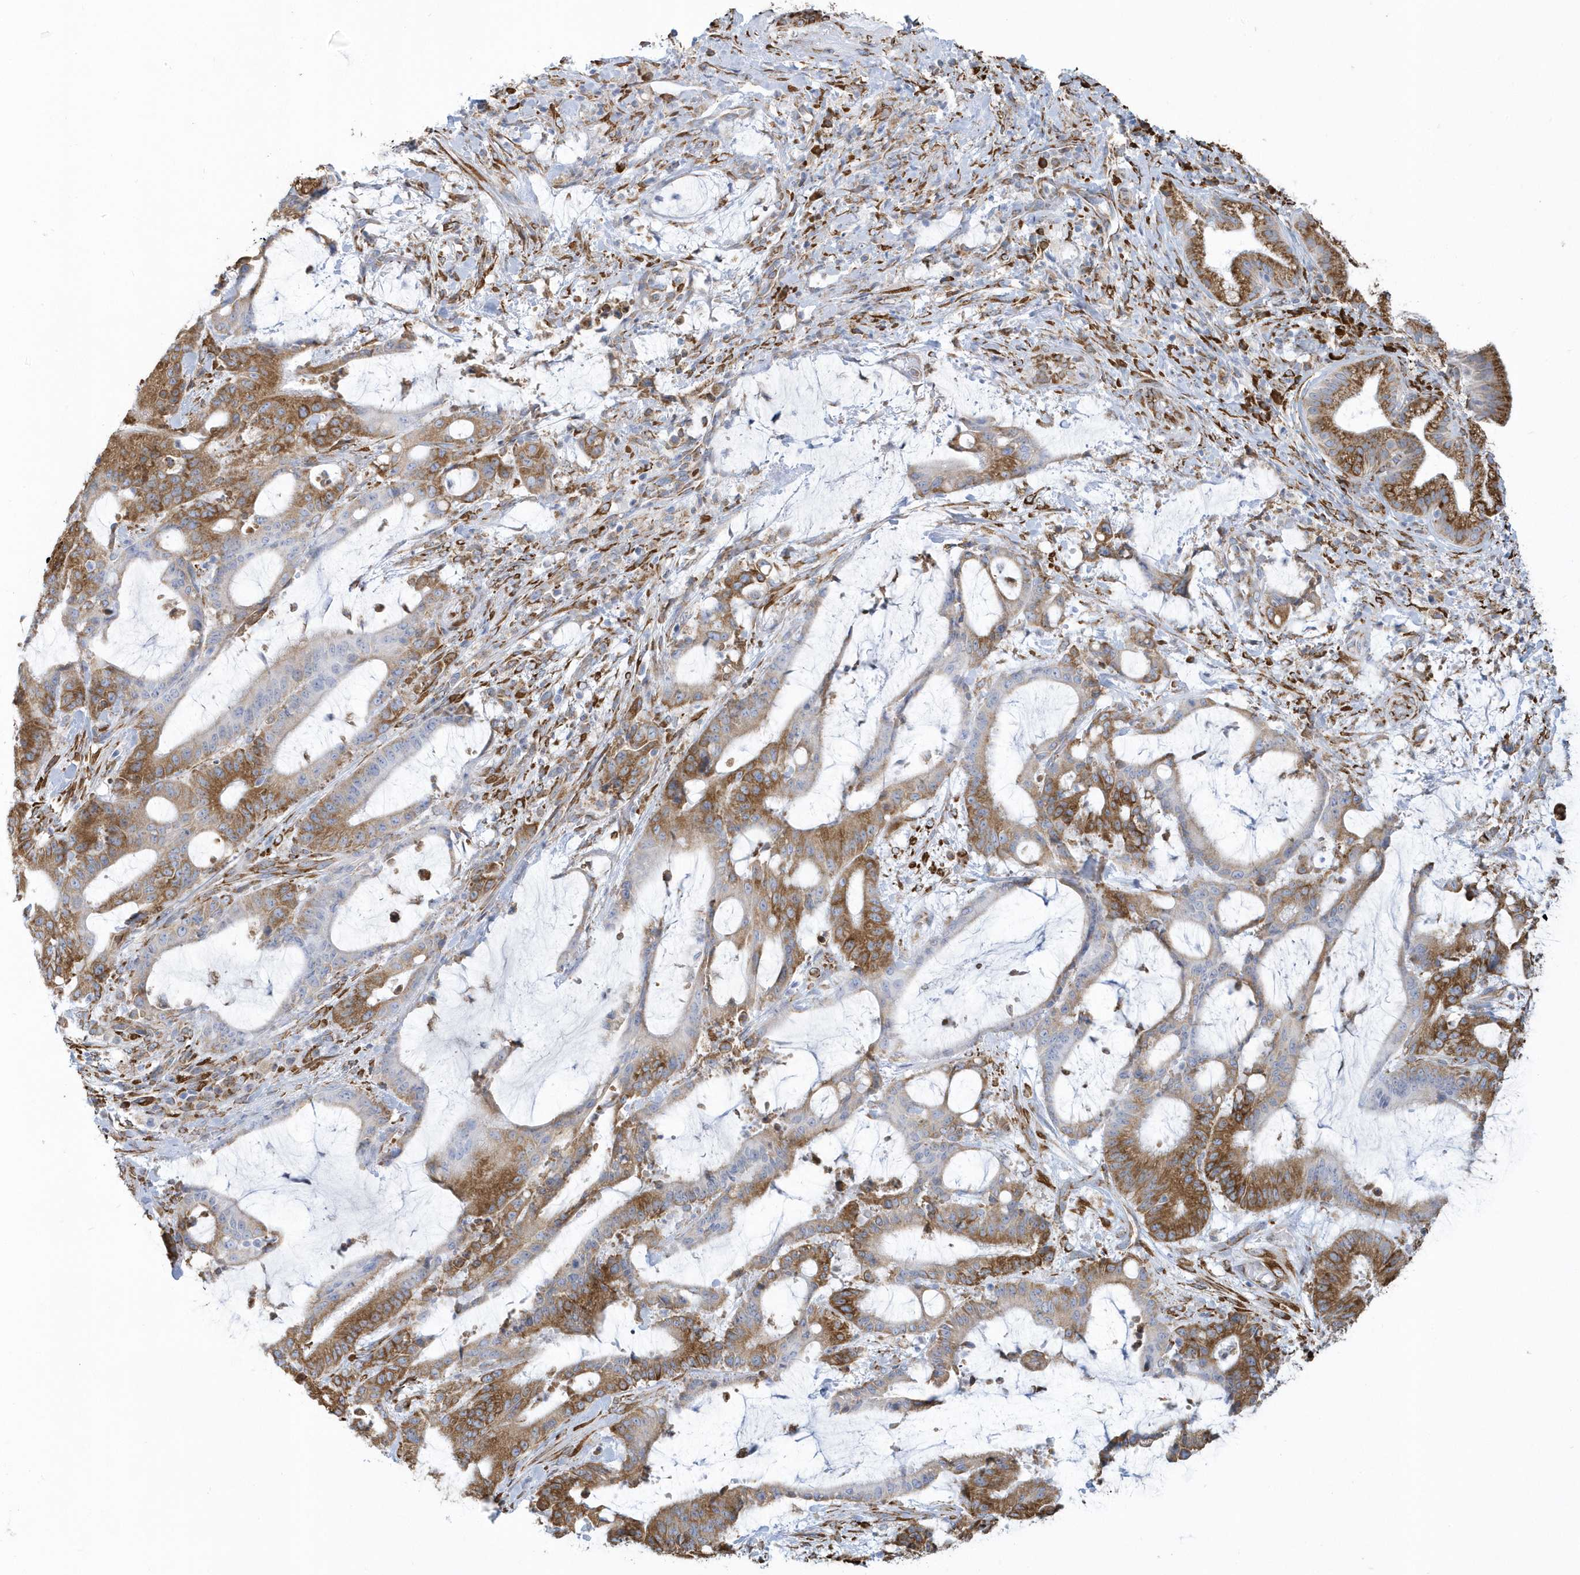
{"staining": {"intensity": "moderate", "quantity": "25%-75%", "location": "cytoplasmic/membranous"}, "tissue": "liver cancer", "cell_type": "Tumor cells", "image_type": "cancer", "snomed": [{"axis": "morphology", "description": "Normal tissue, NOS"}, {"axis": "morphology", "description": "Cholangiocarcinoma"}, {"axis": "topography", "description": "Liver"}, {"axis": "topography", "description": "Peripheral nerve tissue"}], "caption": "A micrograph of human cholangiocarcinoma (liver) stained for a protein displays moderate cytoplasmic/membranous brown staining in tumor cells.", "gene": "DCAF1", "patient": {"sex": "female", "age": 73}}